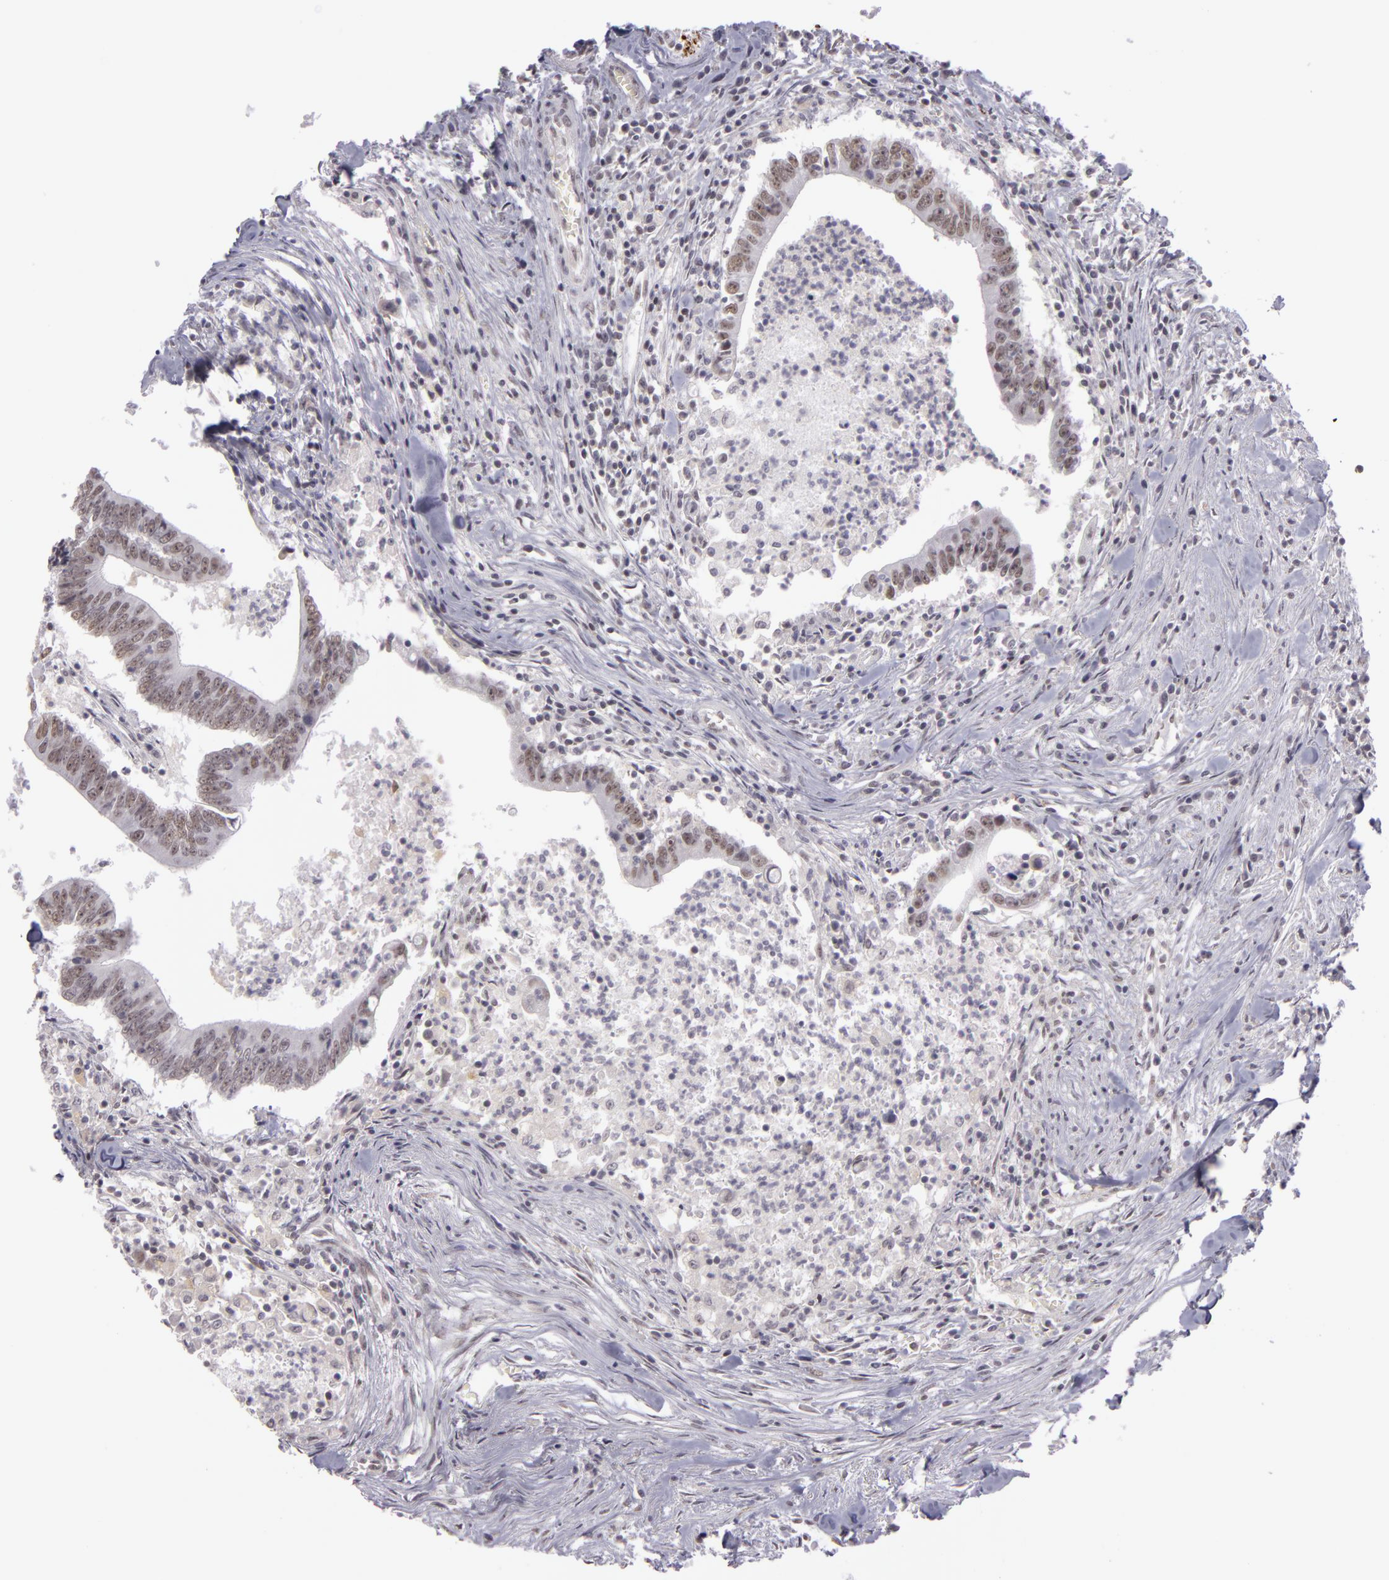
{"staining": {"intensity": "weak", "quantity": ">75%", "location": "nuclear"}, "tissue": "colorectal cancer", "cell_type": "Tumor cells", "image_type": "cancer", "snomed": [{"axis": "morphology", "description": "Adenocarcinoma, NOS"}, {"axis": "topography", "description": "Colon"}], "caption": "Brown immunohistochemical staining in adenocarcinoma (colorectal) reveals weak nuclear staining in about >75% of tumor cells.", "gene": "RRP7A", "patient": {"sex": "male", "age": 55}}